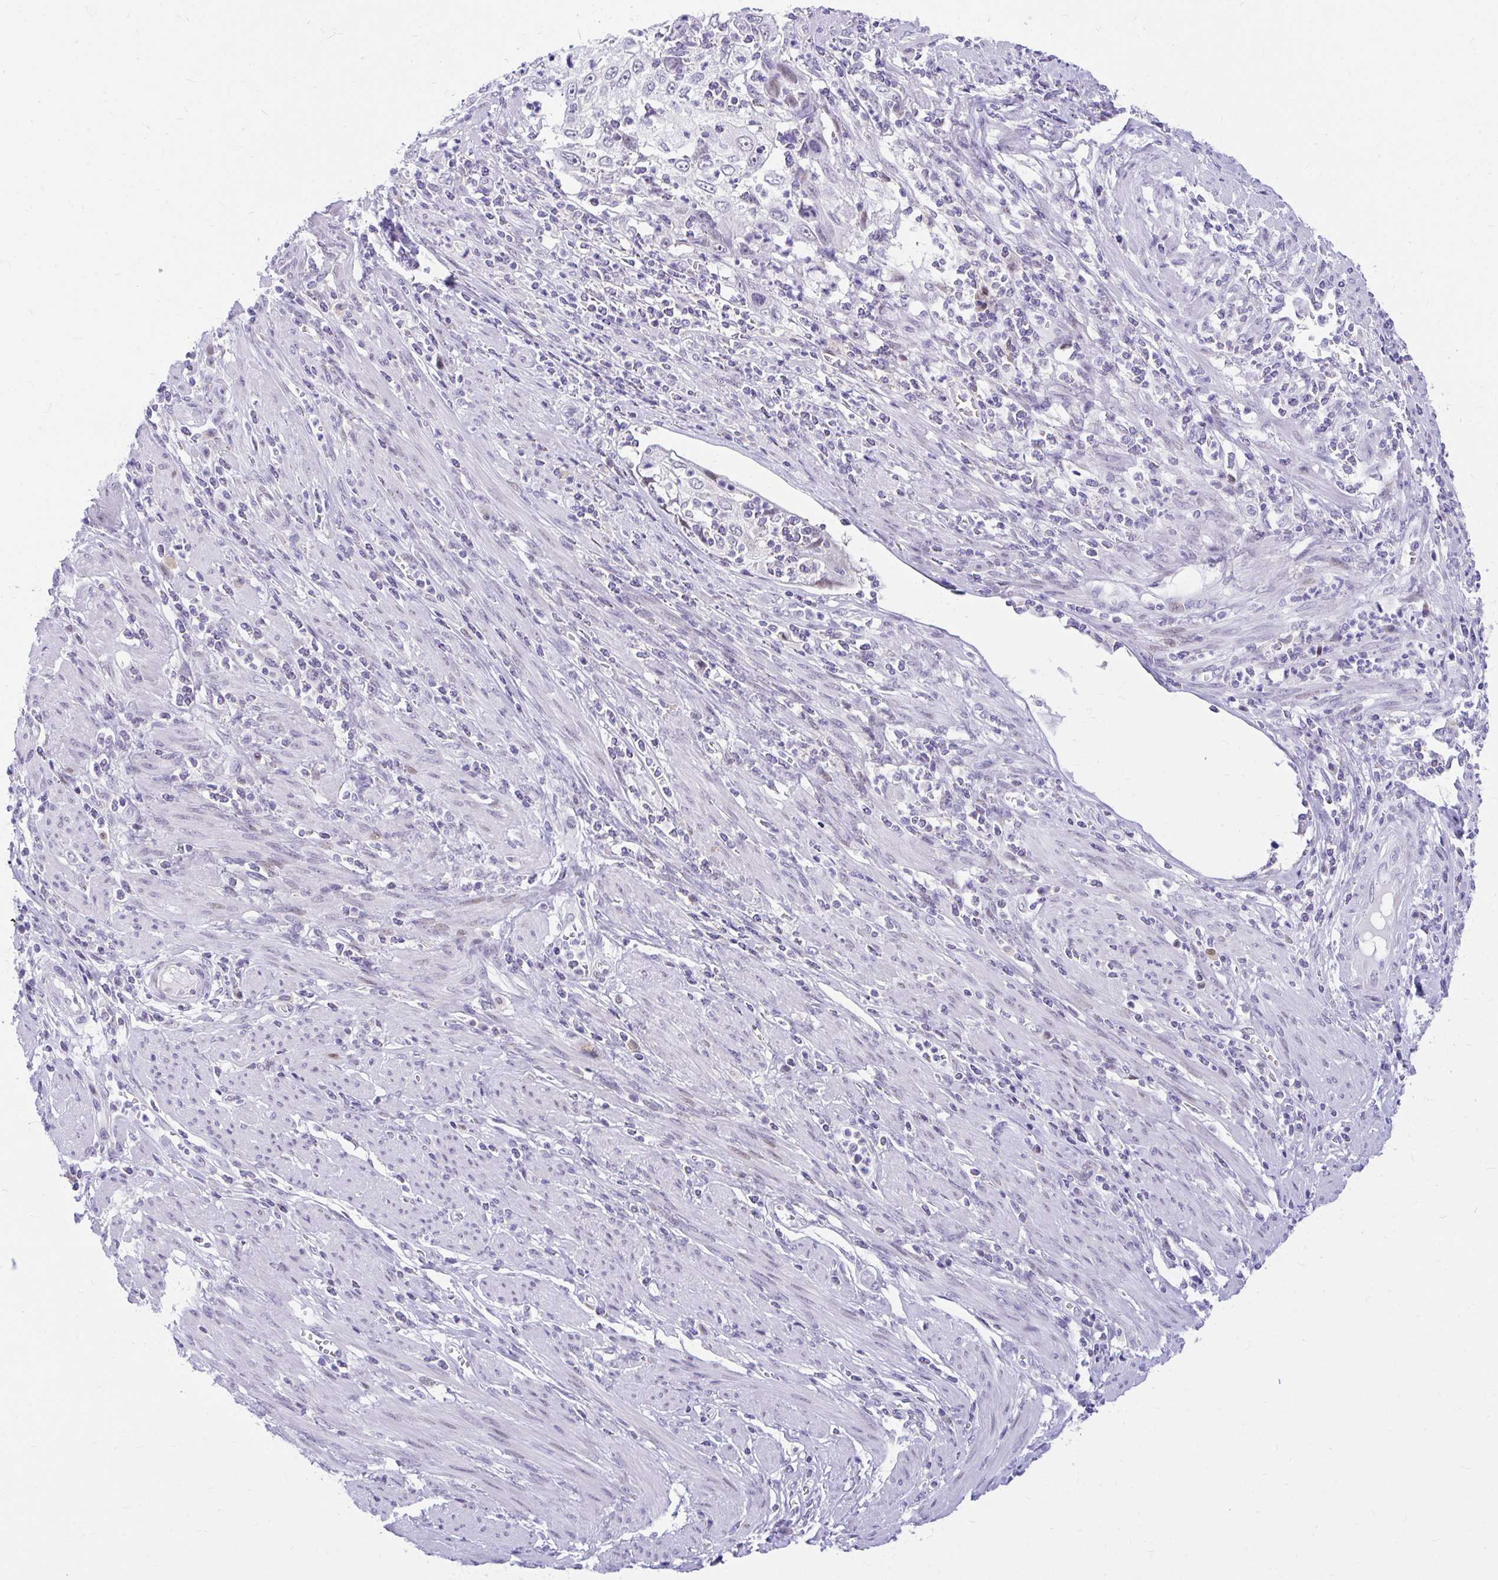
{"staining": {"intensity": "negative", "quantity": "none", "location": "none"}, "tissue": "cervical cancer", "cell_type": "Tumor cells", "image_type": "cancer", "snomed": [{"axis": "morphology", "description": "Squamous cell carcinoma, NOS"}, {"axis": "topography", "description": "Cervix"}], "caption": "This is an IHC photomicrograph of human cervical squamous cell carcinoma. There is no staining in tumor cells.", "gene": "GLB1L2", "patient": {"sex": "female", "age": 70}}